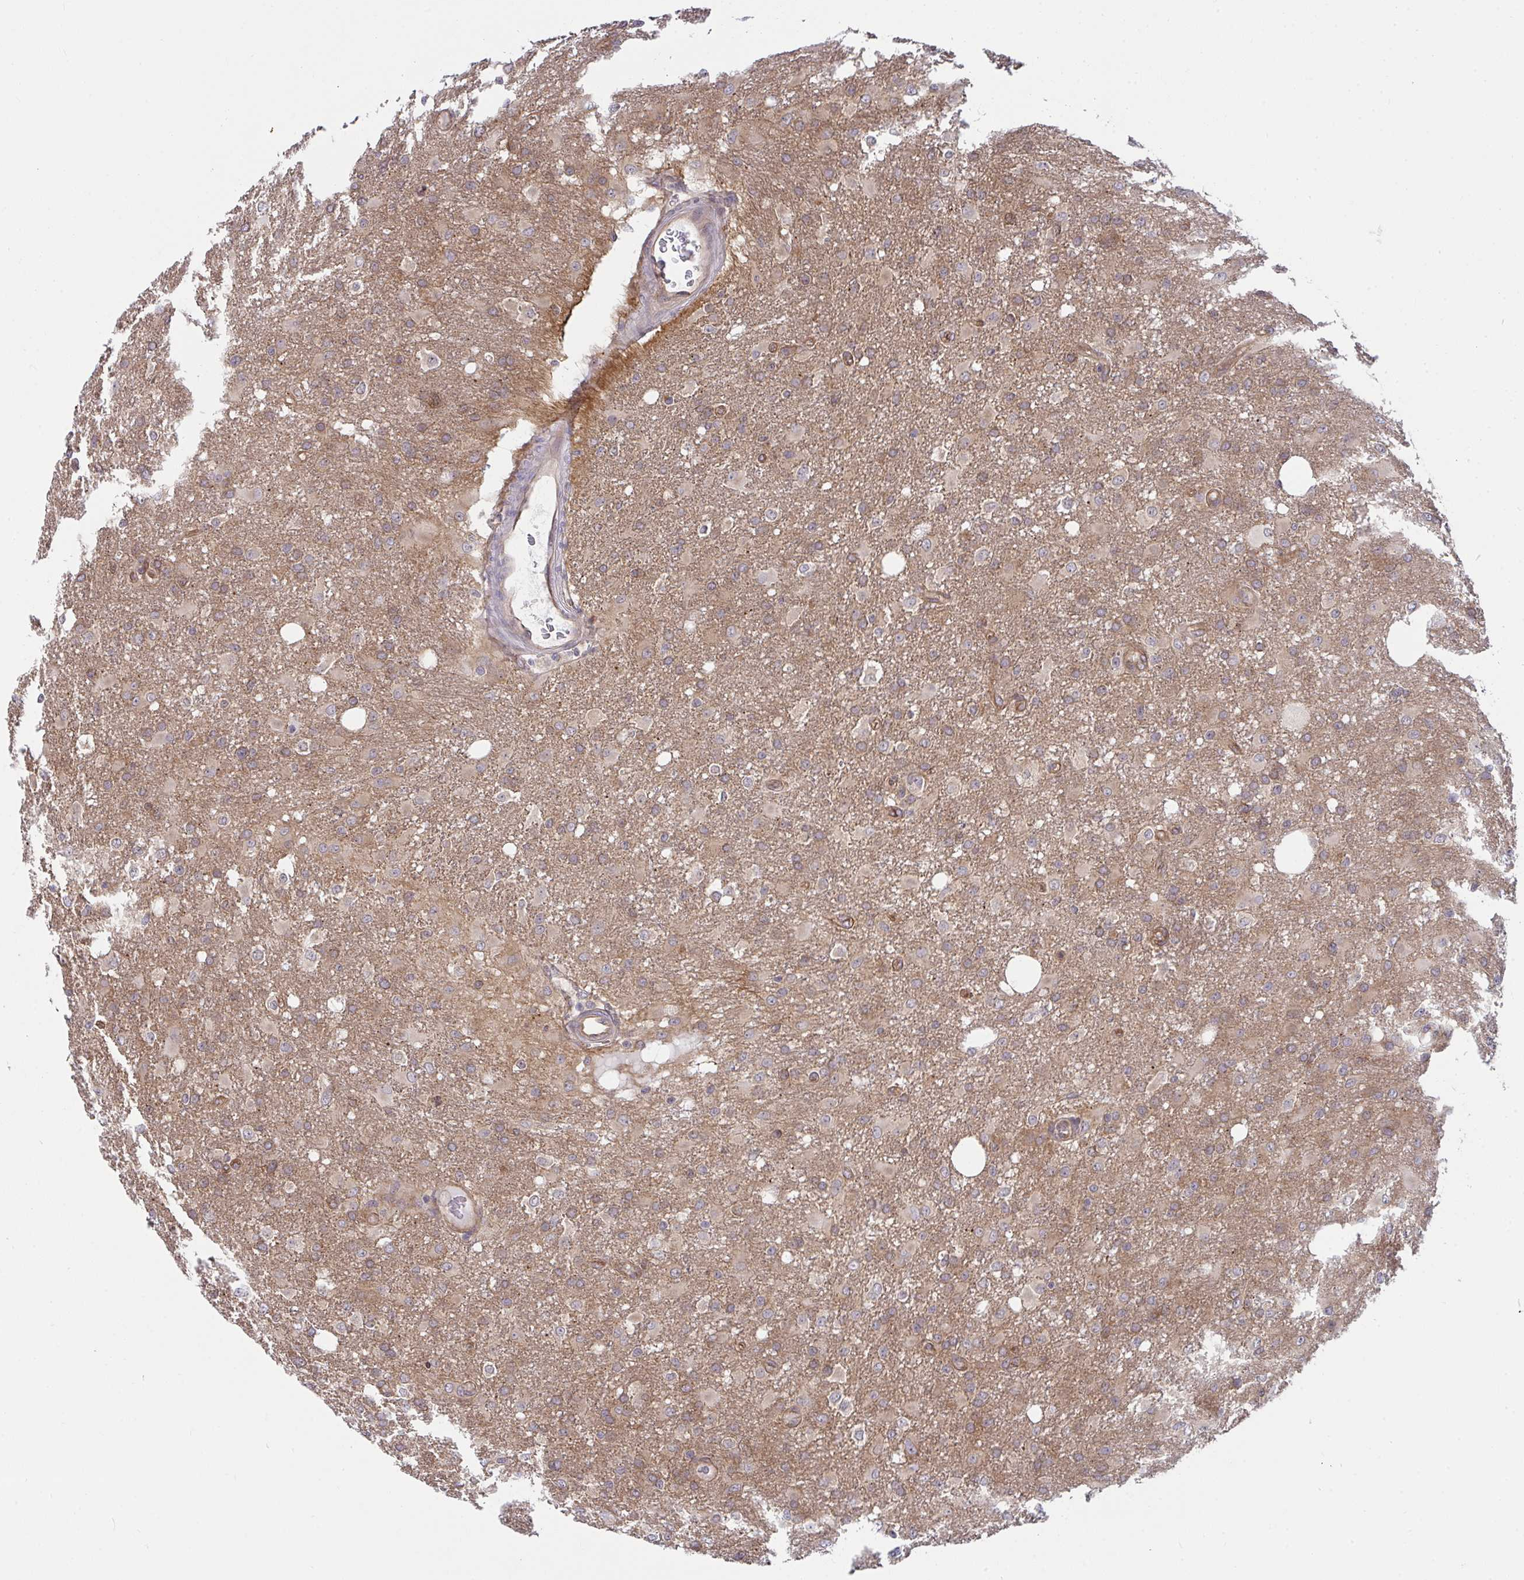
{"staining": {"intensity": "moderate", "quantity": "25%-75%", "location": "cytoplasmic/membranous"}, "tissue": "glioma", "cell_type": "Tumor cells", "image_type": "cancer", "snomed": [{"axis": "morphology", "description": "Glioma, malignant, High grade"}, {"axis": "topography", "description": "Brain"}], "caption": "Moderate cytoplasmic/membranous staining is appreciated in approximately 25%-75% of tumor cells in malignant glioma (high-grade).", "gene": "CASP9", "patient": {"sex": "male", "age": 53}}